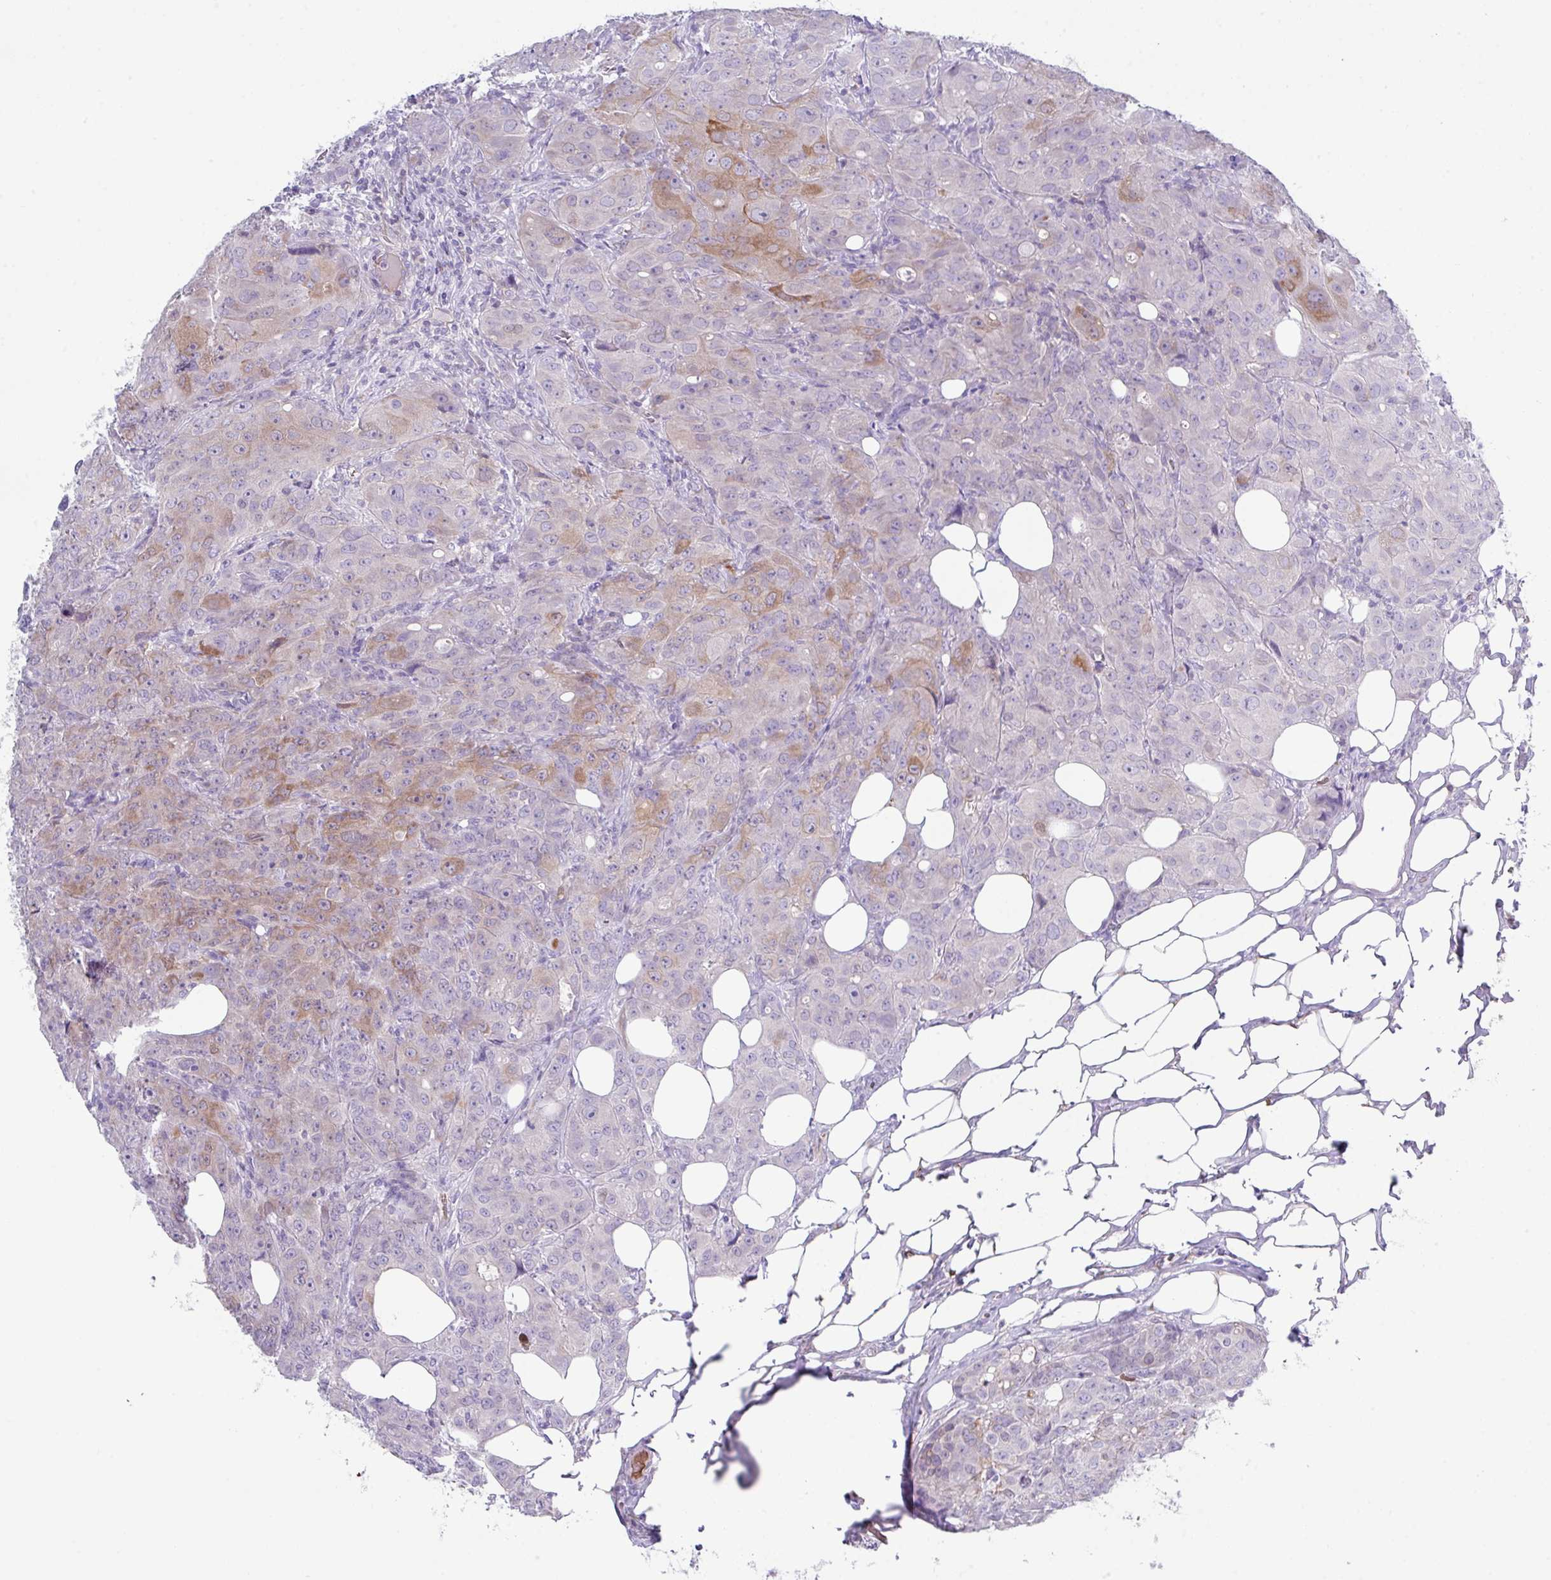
{"staining": {"intensity": "weak", "quantity": "<25%", "location": "cytoplasmic/membranous"}, "tissue": "breast cancer", "cell_type": "Tumor cells", "image_type": "cancer", "snomed": [{"axis": "morphology", "description": "Duct carcinoma"}, {"axis": "topography", "description": "Breast"}], "caption": "IHC image of neoplastic tissue: human infiltrating ductal carcinoma (breast) stained with DAB (3,3'-diaminobenzidine) shows no significant protein expression in tumor cells.", "gene": "DNAL1", "patient": {"sex": "female", "age": 43}}